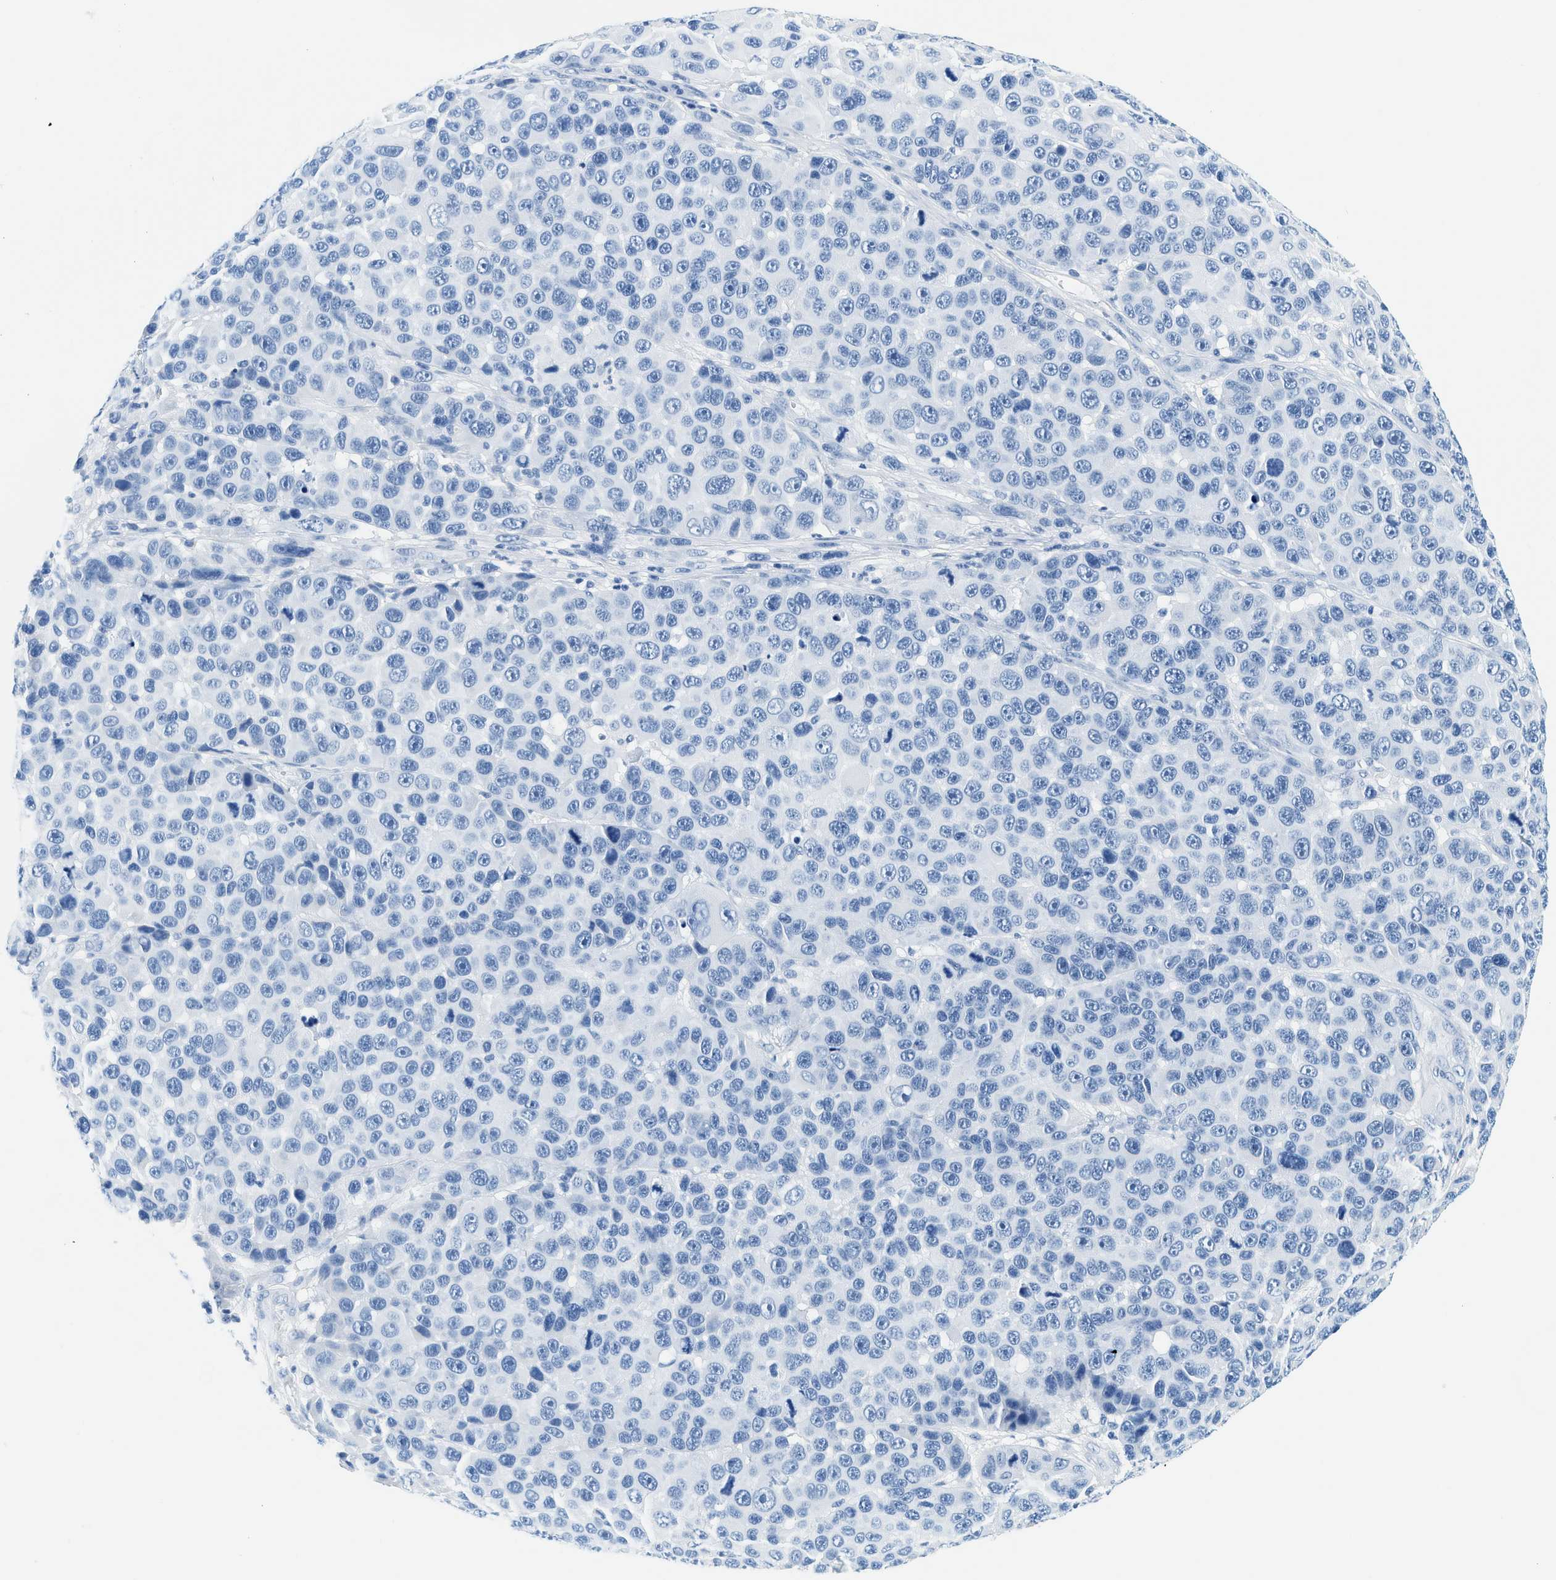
{"staining": {"intensity": "negative", "quantity": "none", "location": "none"}, "tissue": "melanoma", "cell_type": "Tumor cells", "image_type": "cancer", "snomed": [{"axis": "morphology", "description": "Malignant melanoma, NOS"}, {"axis": "topography", "description": "Skin"}], "caption": "Melanoma was stained to show a protein in brown. There is no significant staining in tumor cells.", "gene": "STXBP2", "patient": {"sex": "male", "age": 53}}